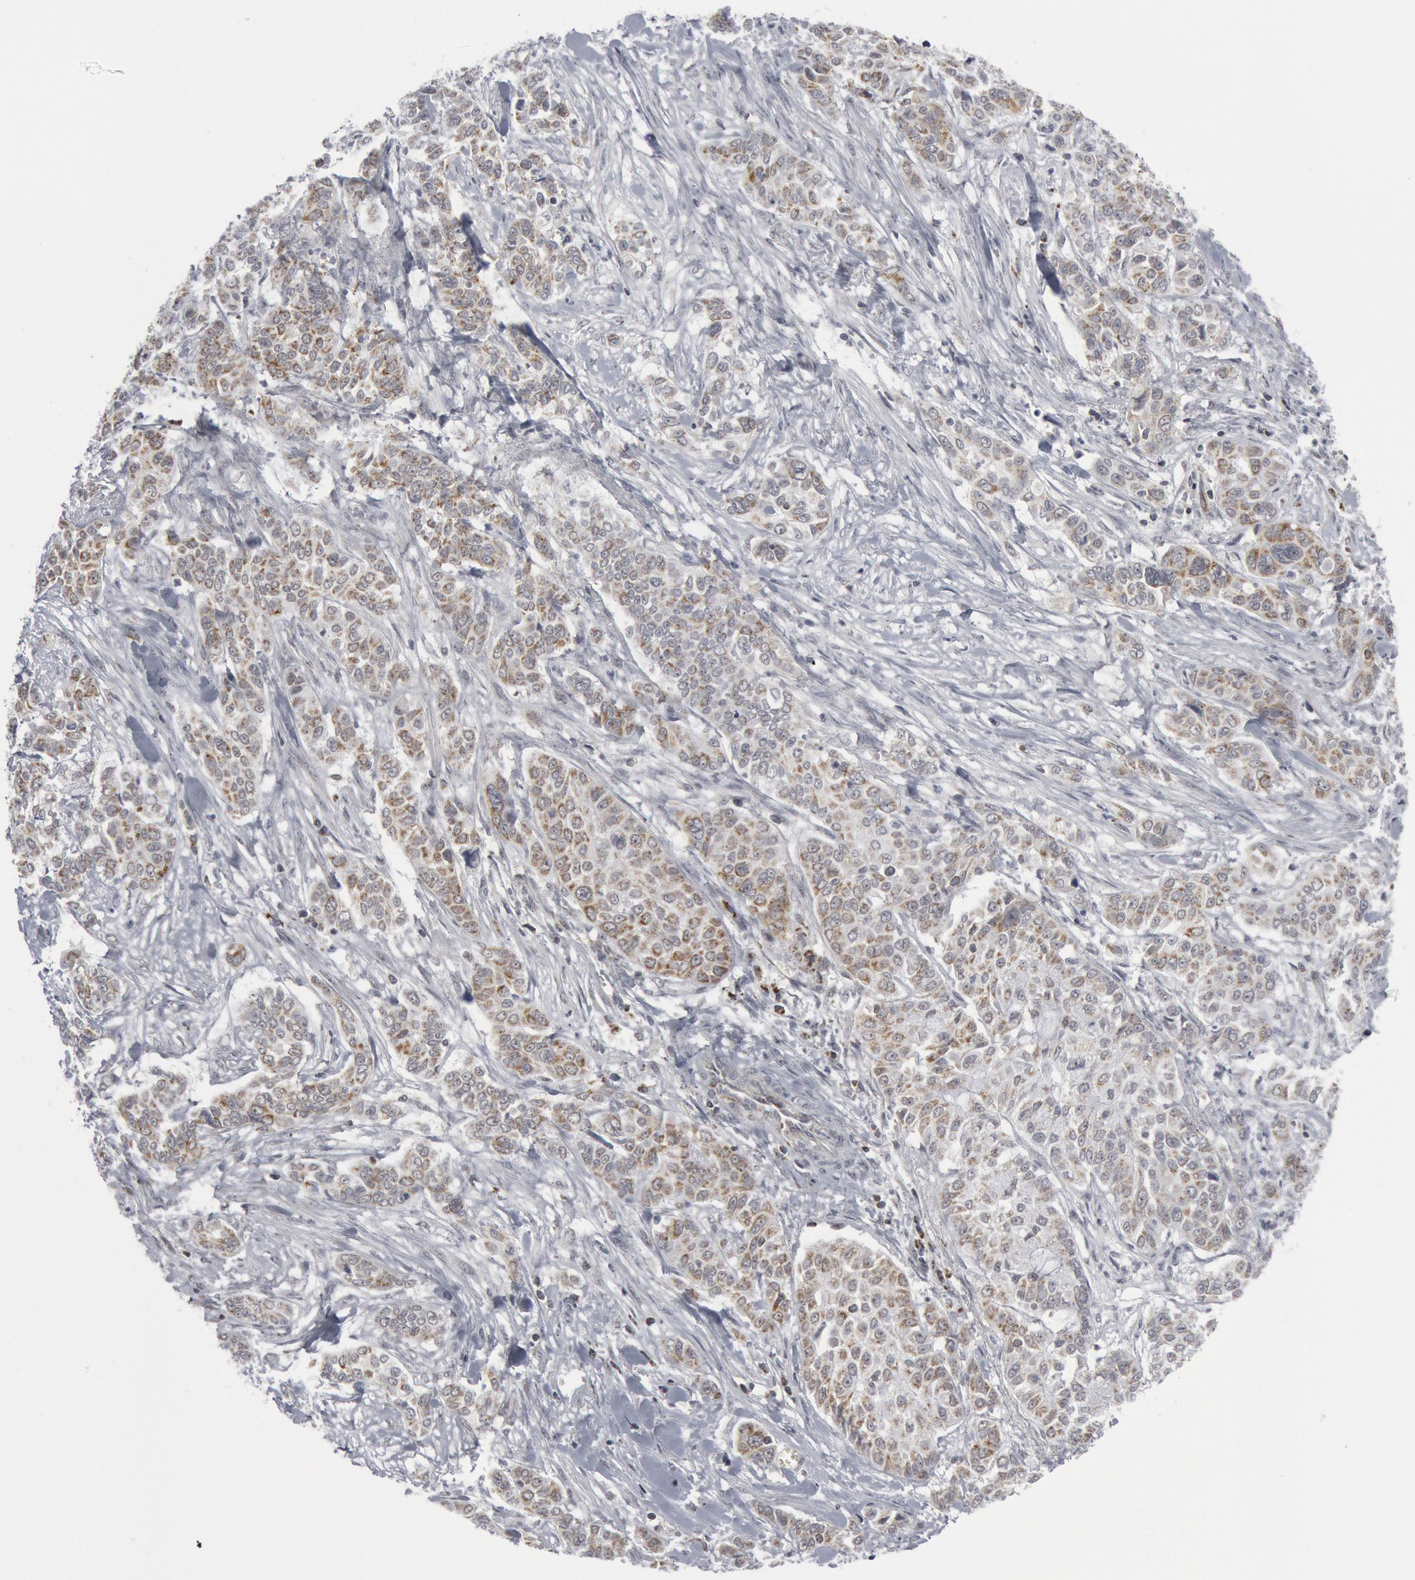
{"staining": {"intensity": "weak", "quantity": "25%-75%", "location": "cytoplasmic/membranous"}, "tissue": "pancreatic cancer", "cell_type": "Tumor cells", "image_type": "cancer", "snomed": [{"axis": "morphology", "description": "Adenocarcinoma, NOS"}, {"axis": "topography", "description": "Pancreas"}], "caption": "This is an image of IHC staining of pancreatic adenocarcinoma, which shows weak expression in the cytoplasmic/membranous of tumor cells.", "gene": "CASP9", "patient": {"sex": "female", "age": 52}}